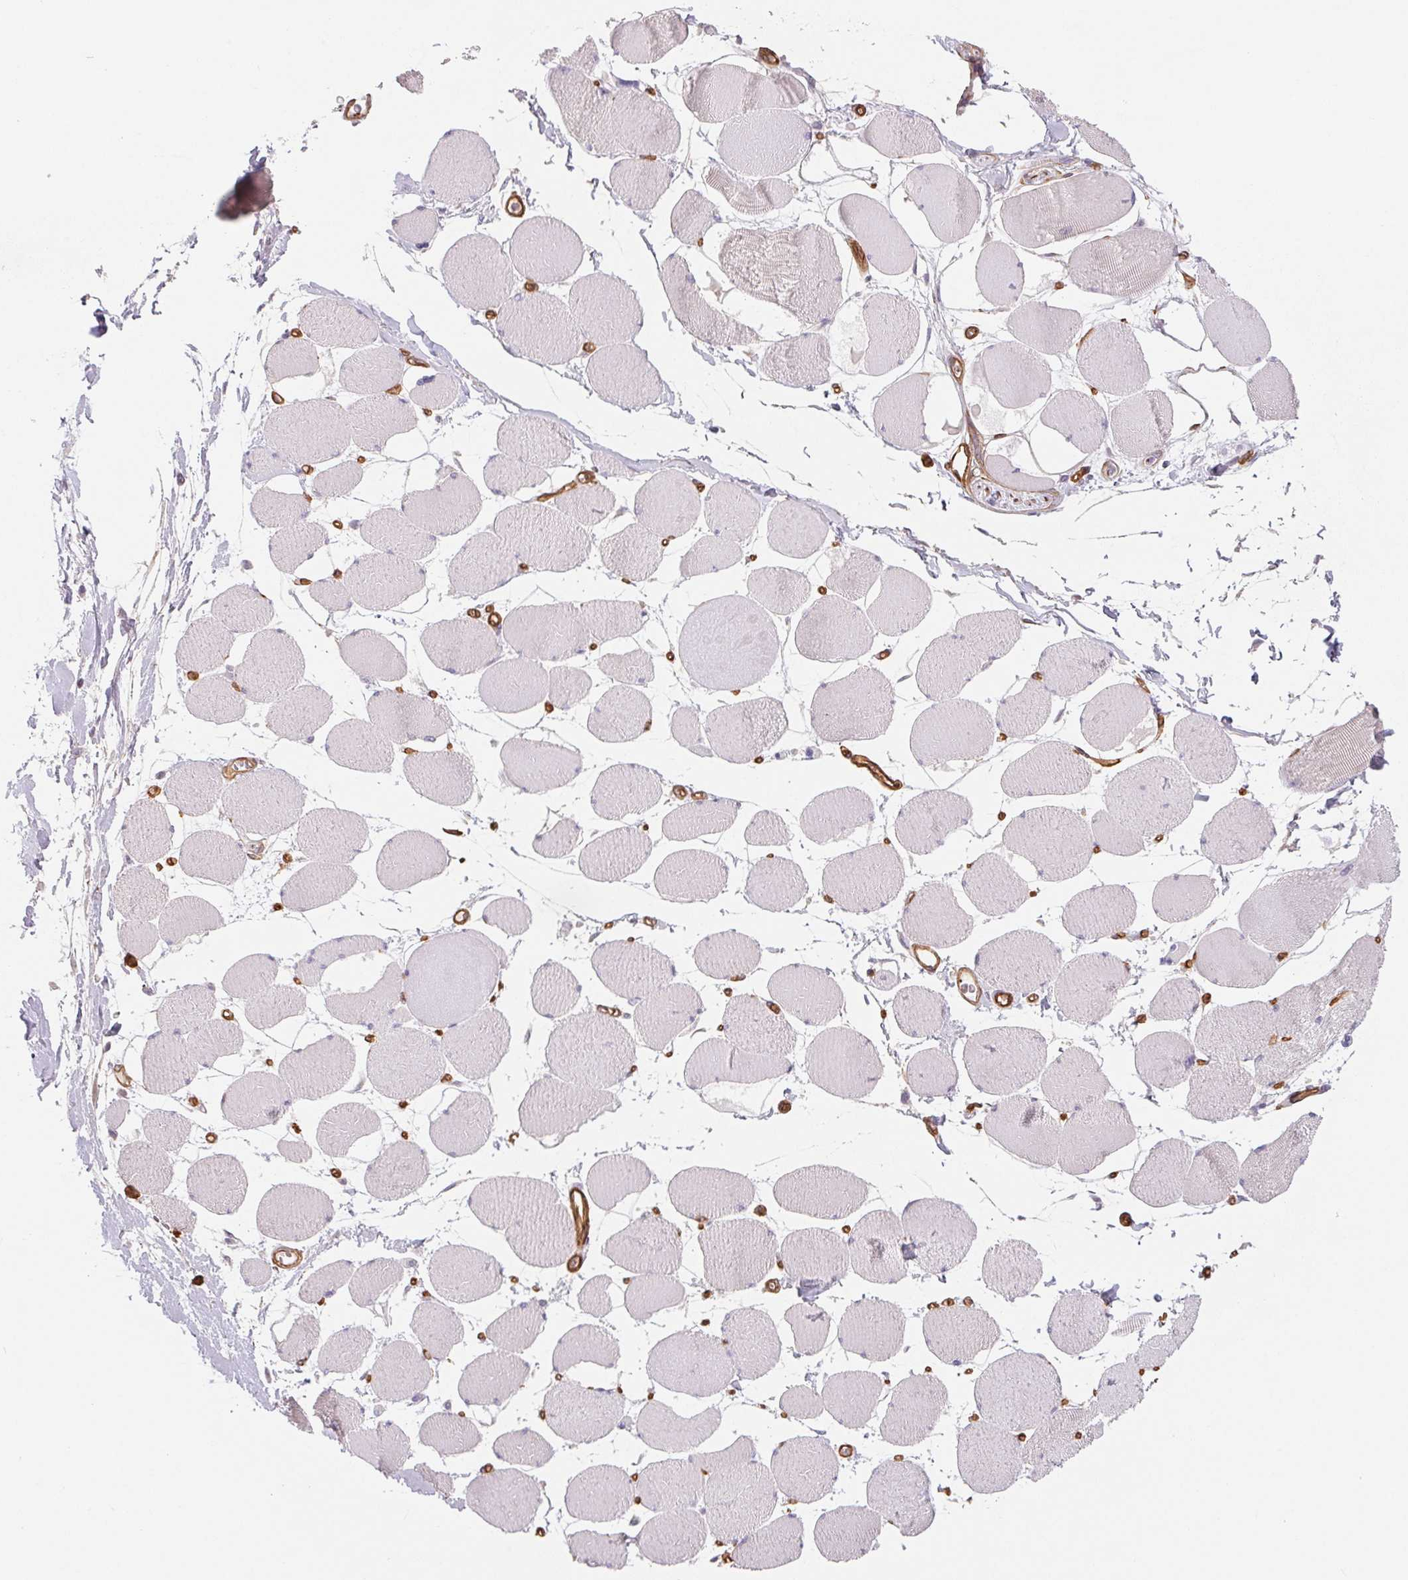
{"staining": {"intensity": "weak", "quantity": "<25%", "location": "cytoplasmic/membranous"}, "tissue": "skeletal muscle", "cell_type": "Myocytes", "image_type": "normal", "snomed": [{"axis": "morphology", "description": "Normal tissue, NOS"}, {"axis": "topography", "description": "Skeletal muscle"}], "caption": "The image displays no staining of myocytes in benign skeletal muscle.", "gene": "ANKRD13B", "patient": {"sex": "female", "age": 75}}